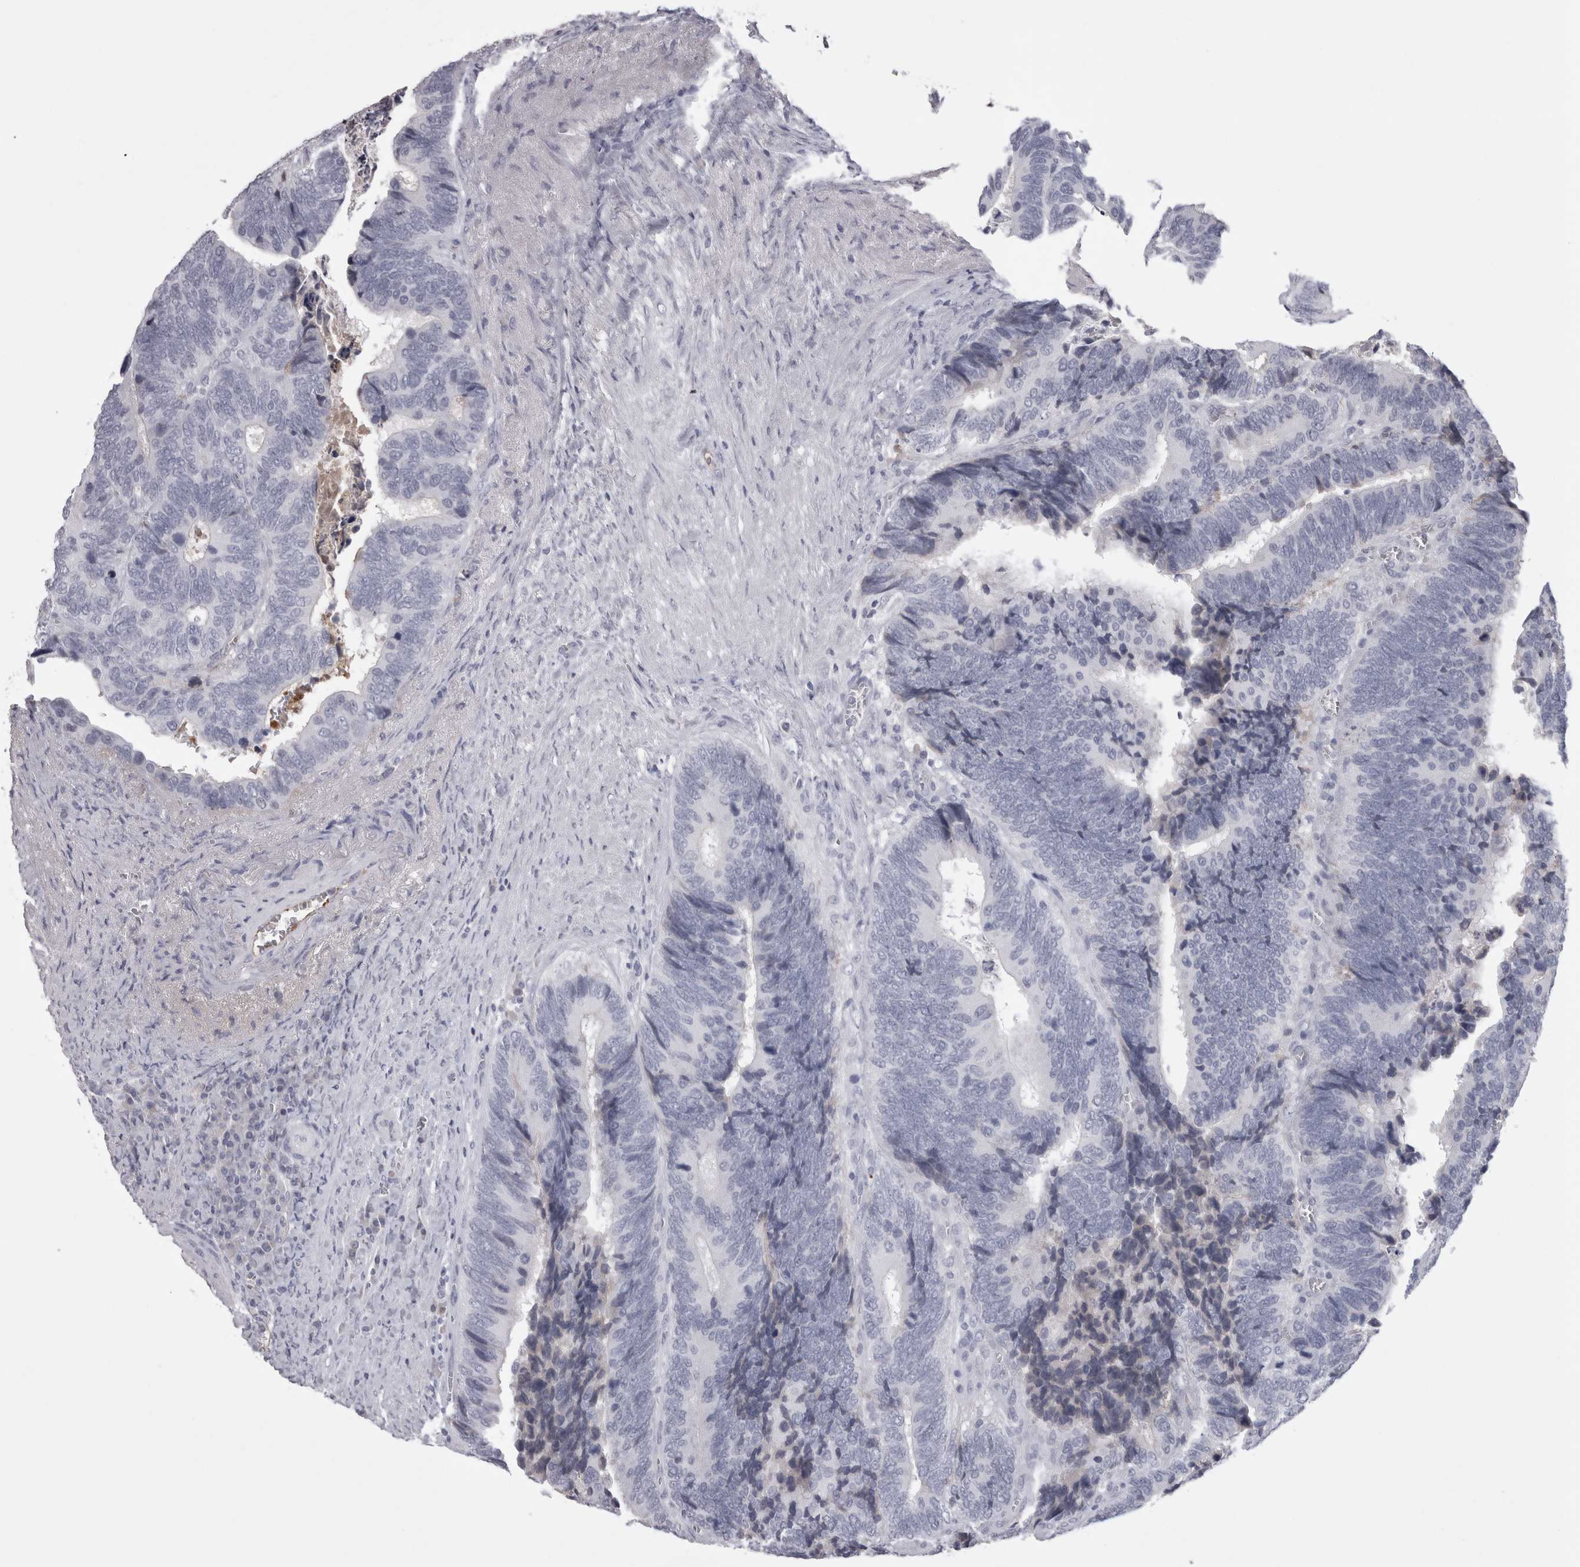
{"staining": {"intensity": "negative", "quantity": "none", "location": "none"}, "tissue": "colorectal cancer", "cell_type": "Tumor cells", "image_type": "cancer", "snomed": [{"axis": "morphology", "description": "Adenocarcinoma, NOS"}, {"axis": "topography", "description": "Colon"}], "caption": "Colorectal adenocarcinoma was stained to show a protein in brown. There is no significant positivity in tumor cells.", "gene": "SAA4", "patient": {"sex": "male", "age": 72}}